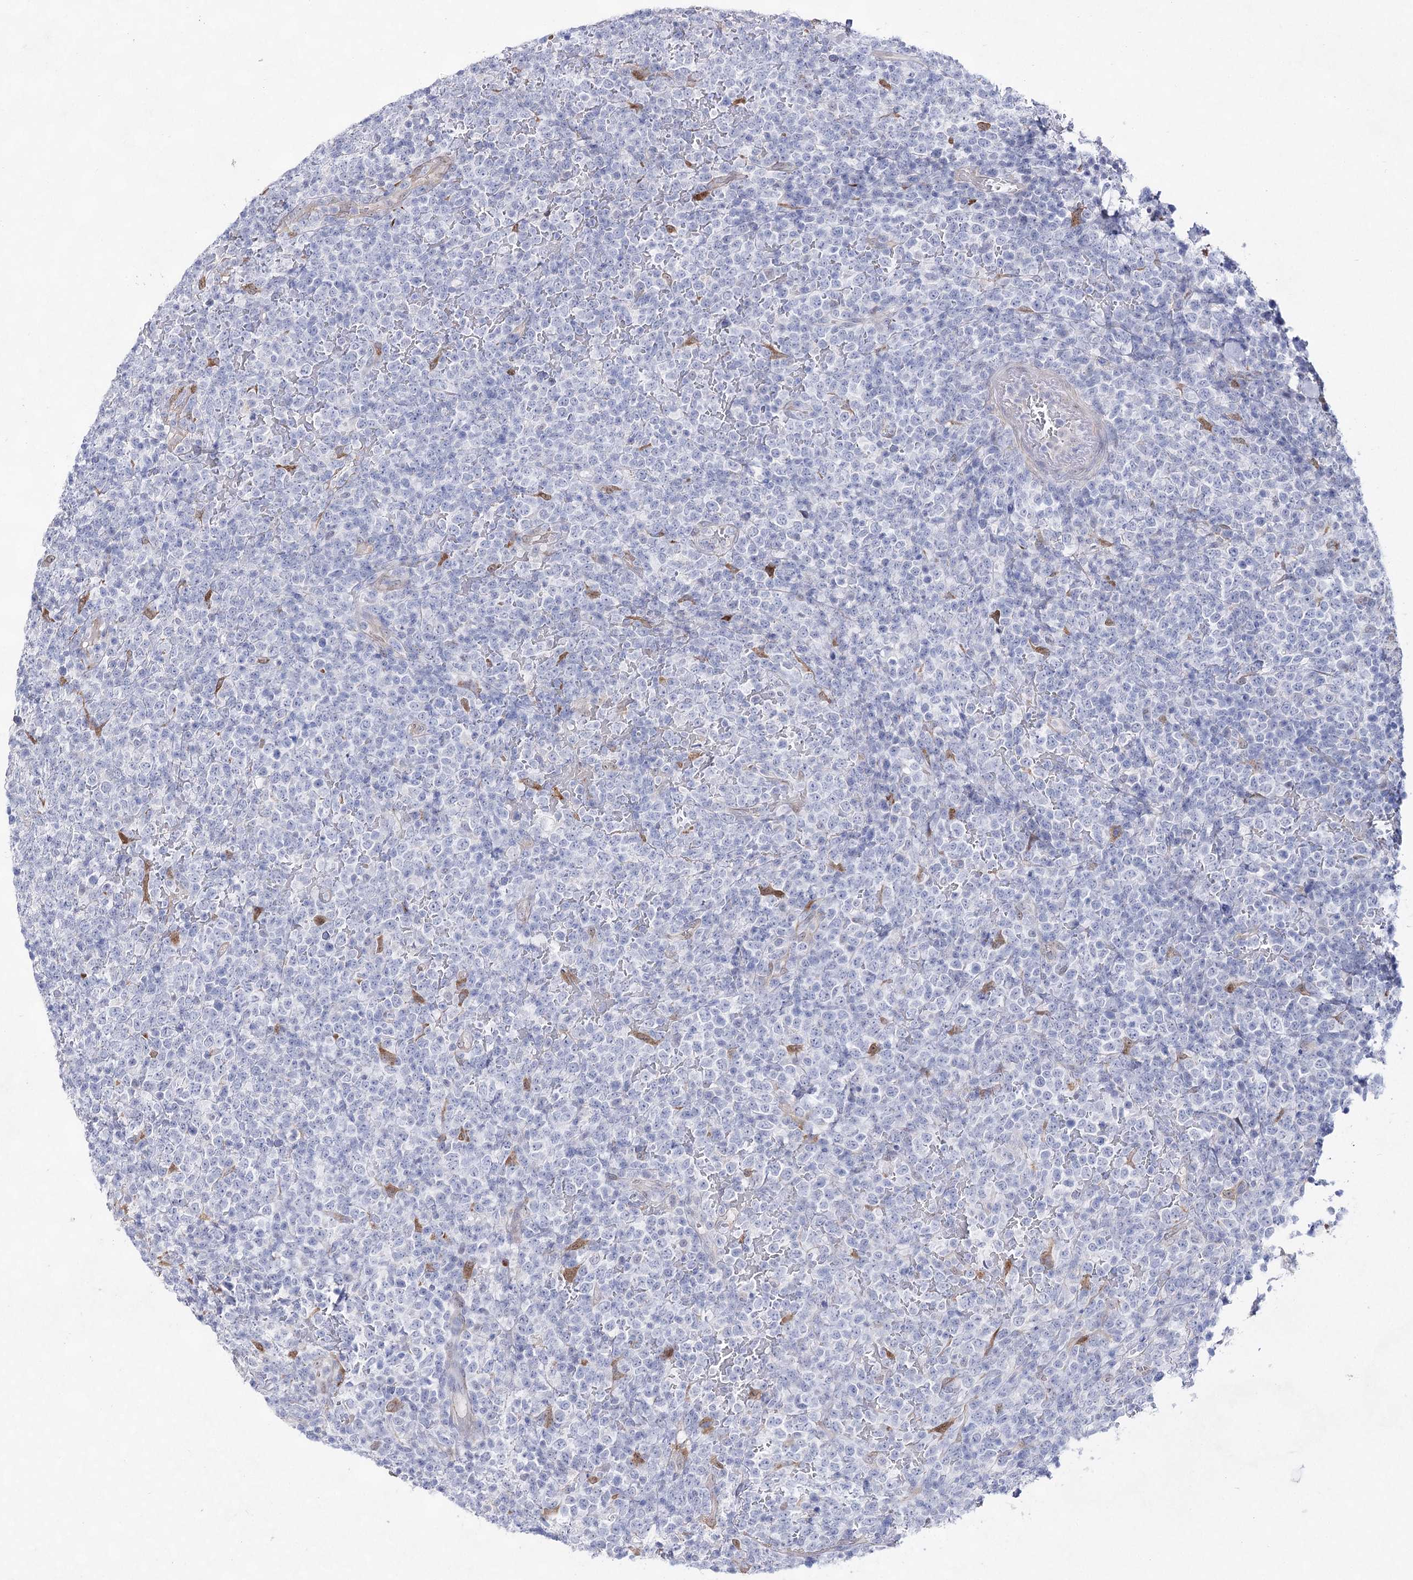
{"staining": {"intensity": "negative", "quantity": "none", "location": "none"}, "tissue": "lymphoma", "cell_type": "Tumor cells", "image_type": "cancer", "snomed": [{"axis": "morphology", "description": "Malignant lymphoma, non-Hodgkin's type, High grade"}, {"axis": "topography", "description": "Colon"}], "caption": "An image of human lymphoma is negative for staining in tumor cells.", "gene": "UGDH", "patient": {"sex": "female", "age": 53}}